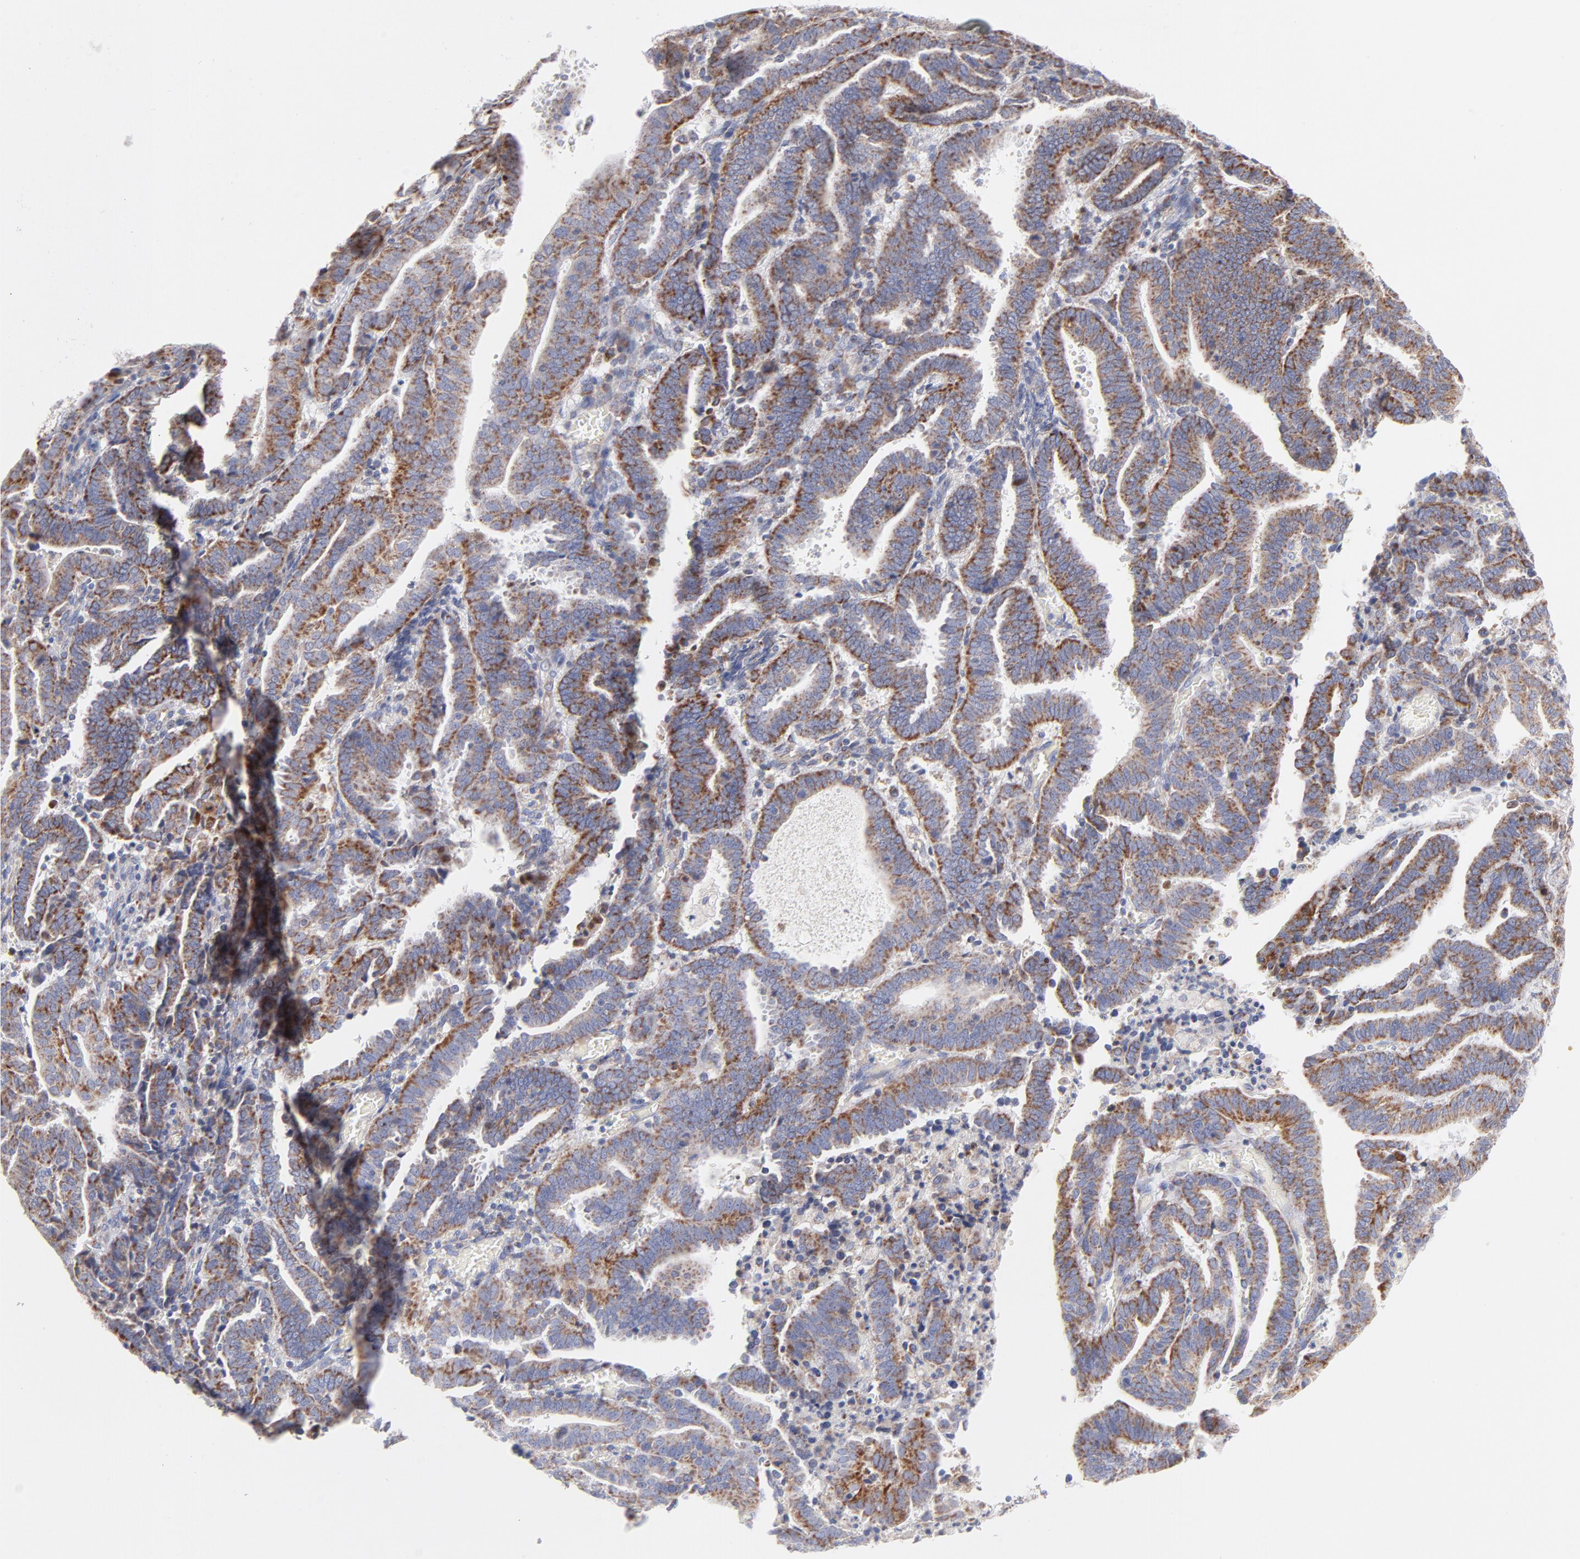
{"staining": {"intensity": "moderate", "quantity": ">75%", "location": "cytoplasmic/membranous"}, "tissue": "endometrial cancer", "cell_type": "Tumor cells", "image_type": "cancer", "snomed": [{"axis": "morphology", "description": "Adenocarcinoma, NOS"}, {"axis": "topography", "description": "Uterus"}], "caption": "Immunohistochemistry of adenocarcinoma (endometrial) displays medium levels of moderate cytoplasmic/membranous staining in about >75% of tumor cells. The staining was performed using DAB (3,3'-diaminobenzidine), with brown indicating positive protein expression. Nuclei are stained blue with hematoxylin.", "gene": "TIMM8A", "patient": {"sex": "female", "age": 83}}